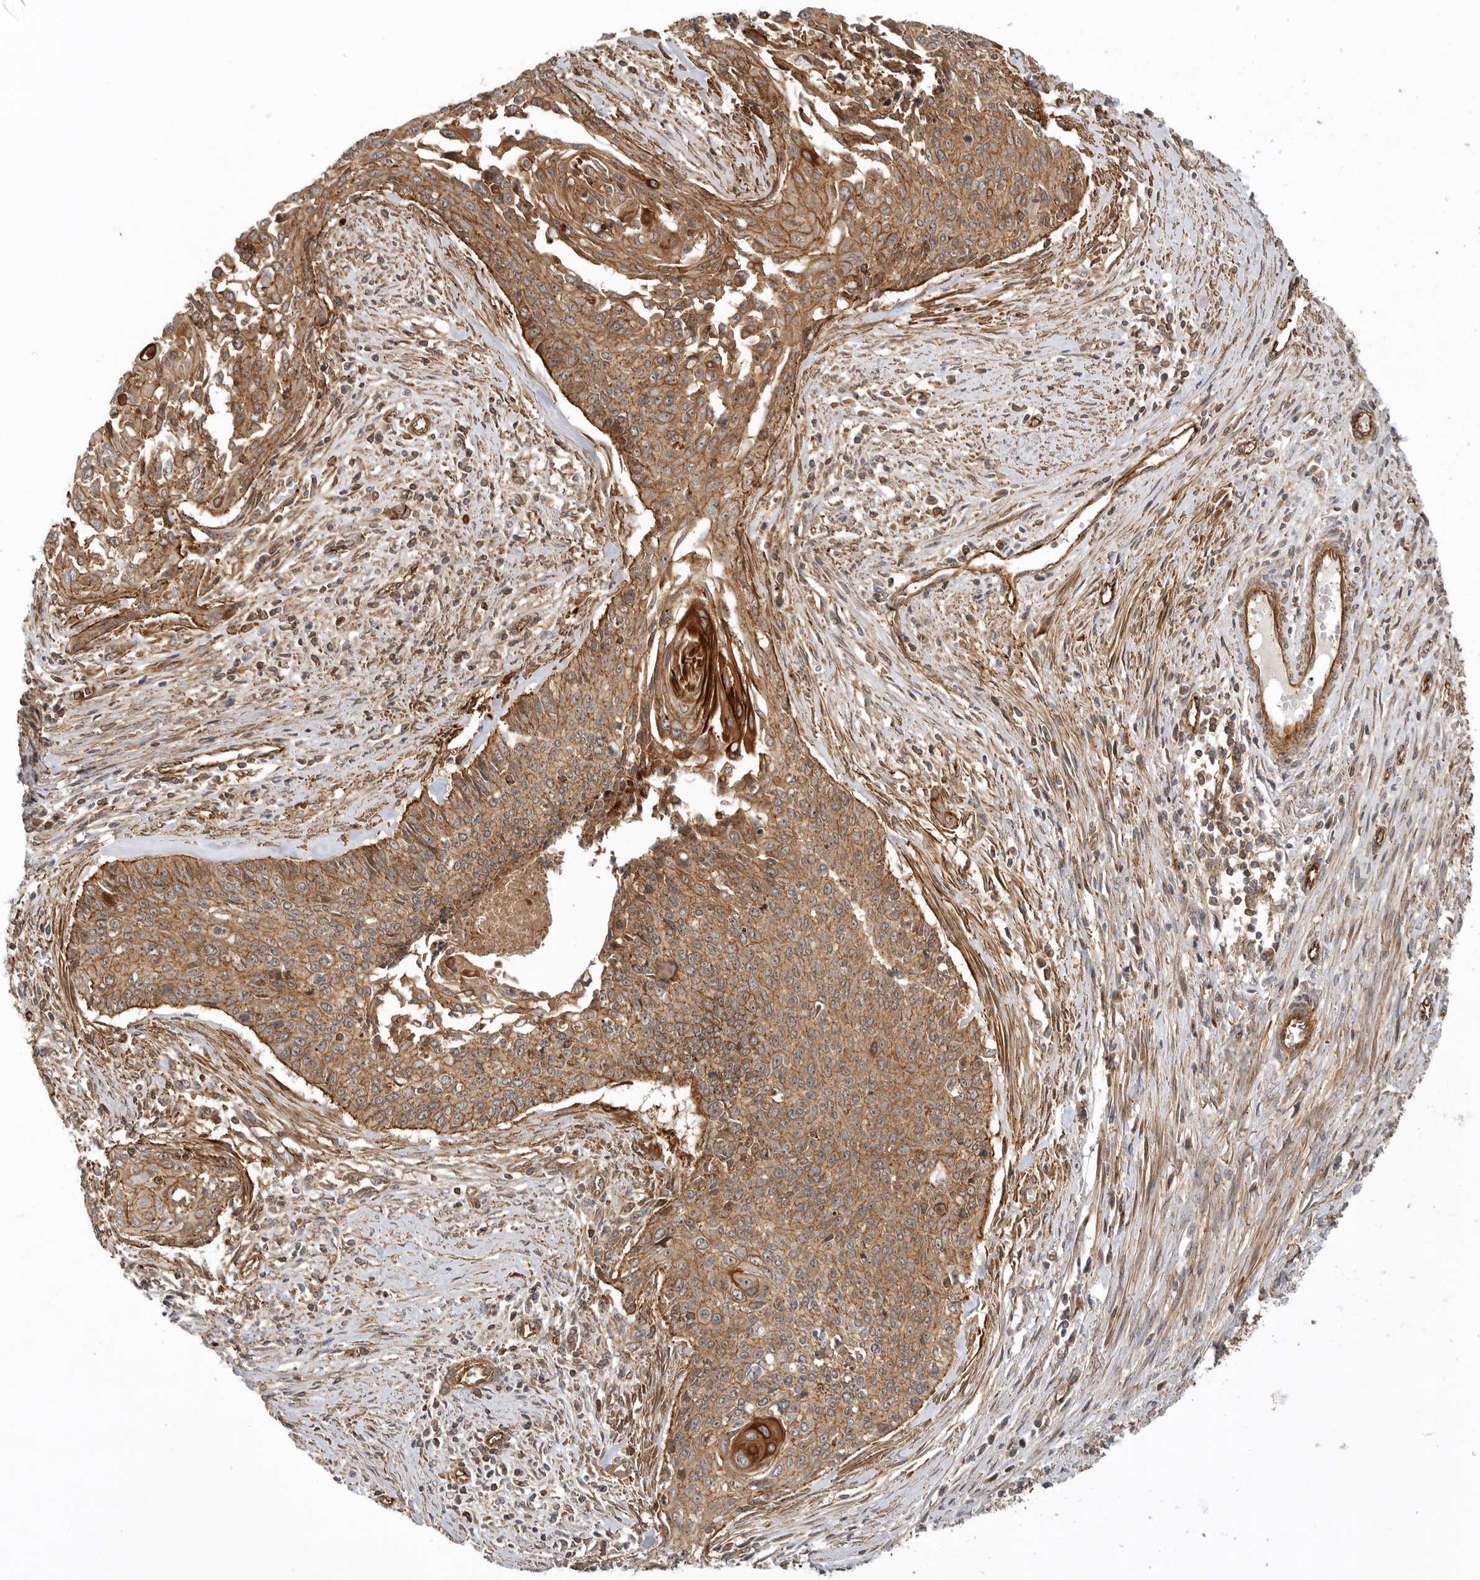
{"staining": {"intensity": "moderate", "quantity": ">75%", "location": "cytoplasmic/membranous"}, "tissue": "cervical cancer", "cell_type": "Tumor cells", "image_type": "cancer", "snomed": [{"axis": "morphology", "description": "Squamous cell carcinoma, NOS"}, {"axis": "topography", "description": "Cervix"}], "caption": "An immunohistochemistry (IHC) micrograph of neoplastic tissue is shown. Protein staining in brown shows moderate cytoplasmic/membranous positivity in cervical cancer (squamous cell carcinoma) within tumor cells.", "gene": "GPATCH2", "patient": {"sex": "female", "age": 55}}